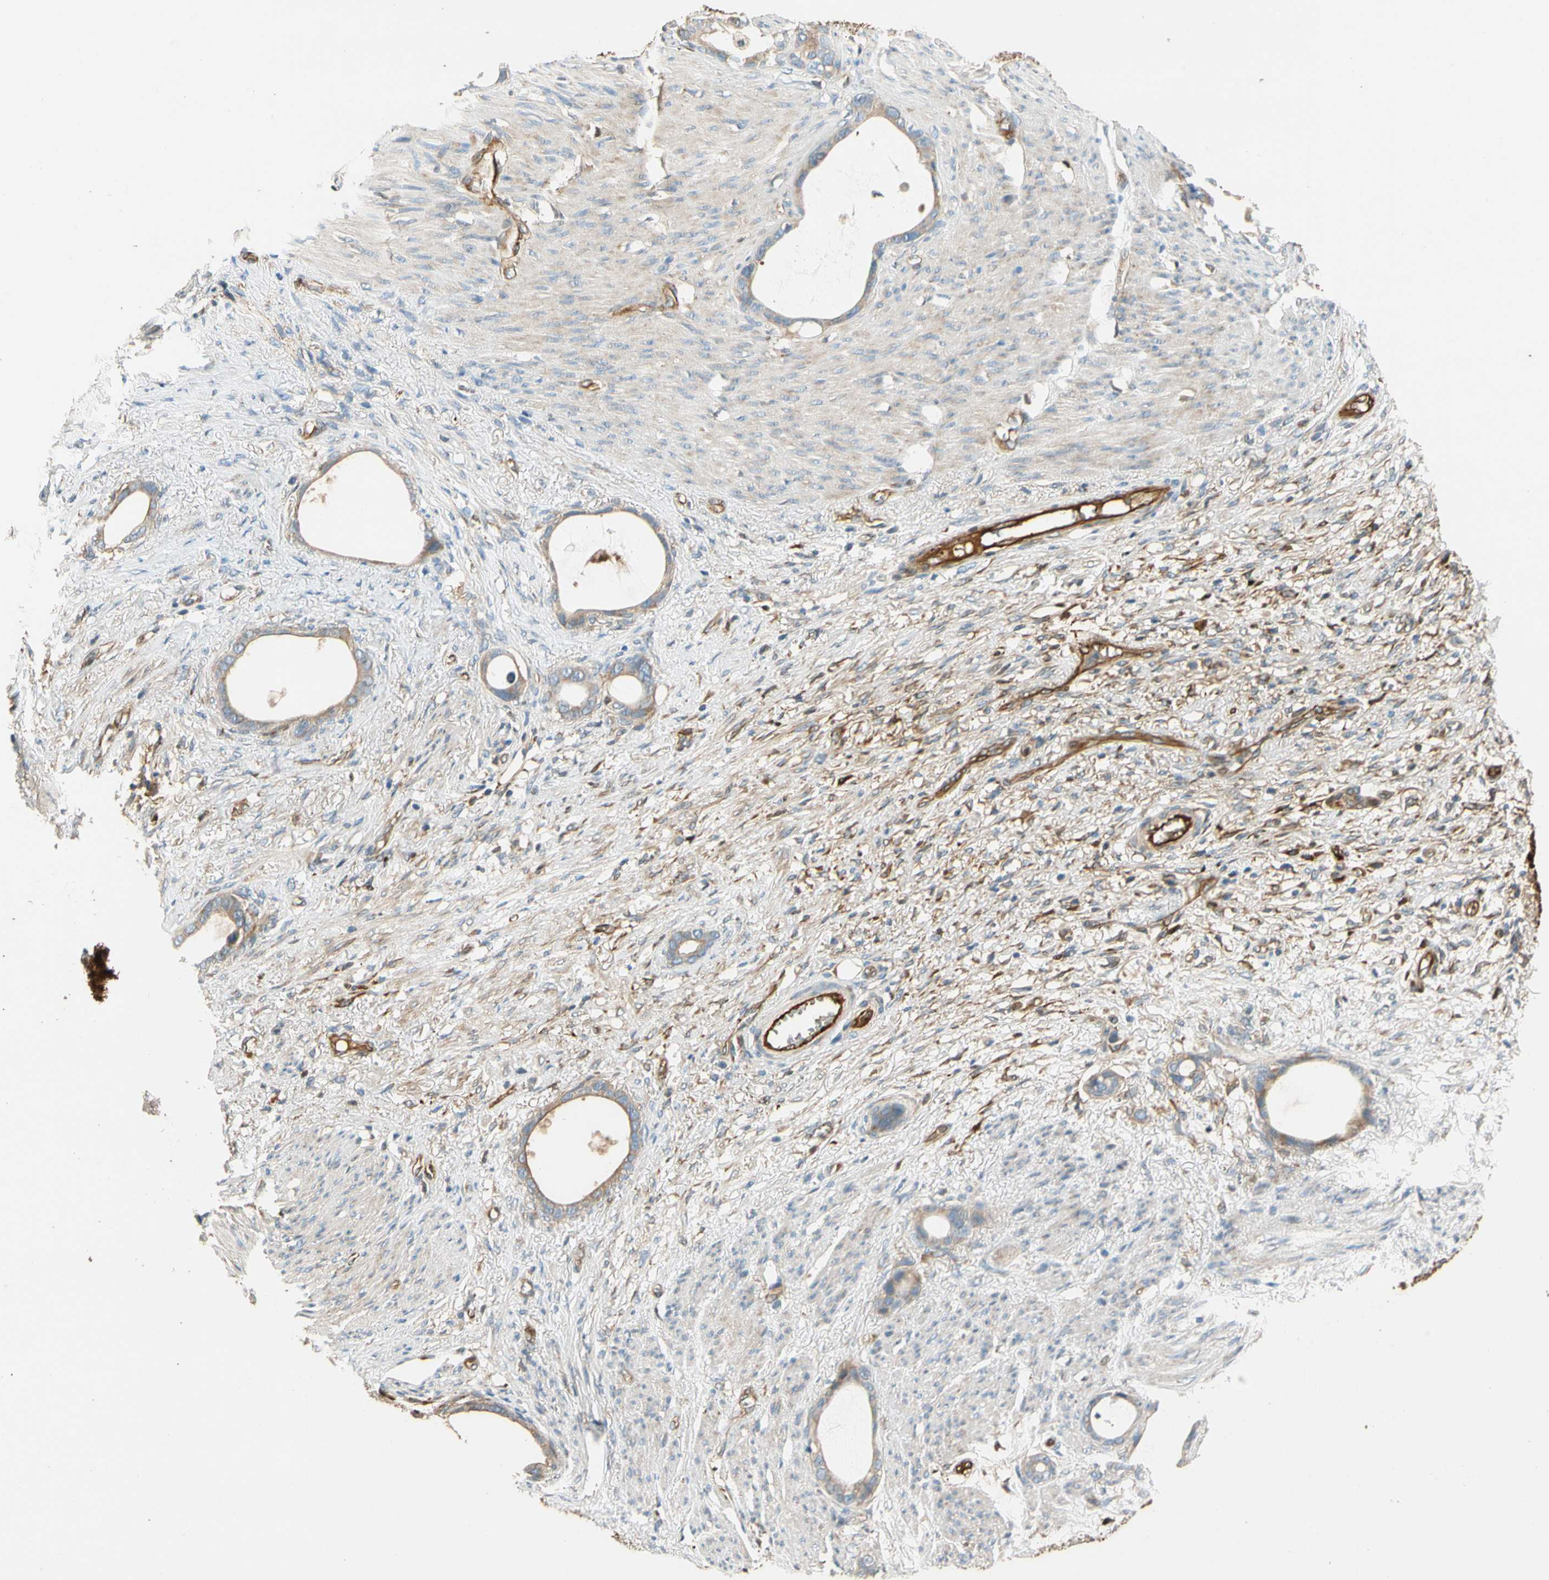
{"staining": {"intensity": "weak", "quantity": ">75%", "location": "cytoplasmic/membranous"}, "tissue": "stomach cancer", "cell_type": "Tumor cells", "image_type": "cancer", "snomed": [{"axis": "morphology", "description": "Adenocarcinoma, NOS"}, {"axis": "topography", "description": "Stomach"}], "caption": "Human stomach adenocarcinoma stained for a protein (brown) displays weak cytoplasmic/membranous positive staining in approximately >75% of tumor cells.", "gene": "PARP14", "patient": {"sex": "female", "age": 75}}